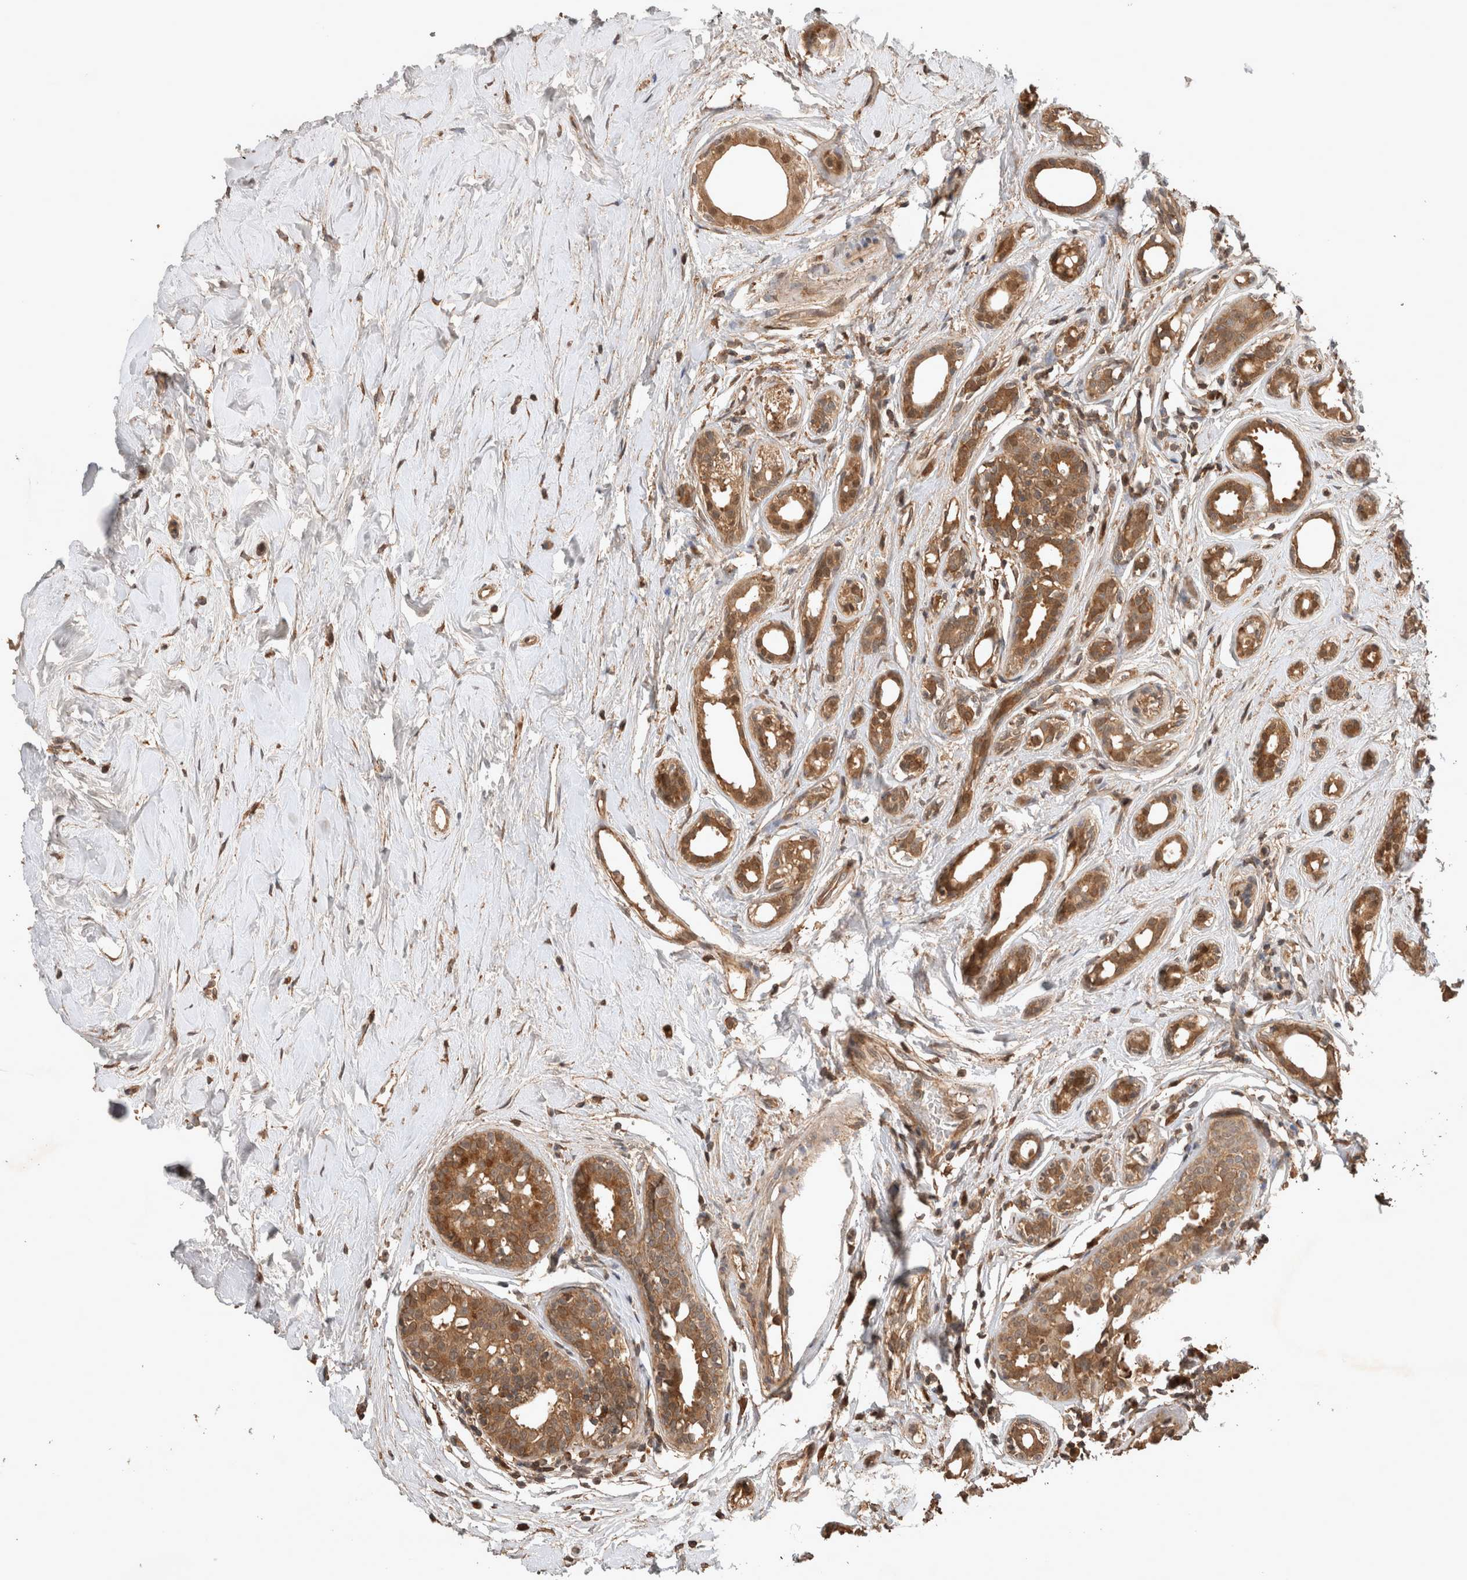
{"staining": {"intensity": "moderate", "quantity": ">75%", "location": "cytoplasmic/membranous"}, "tissue": "breast cancer", "cell_type": "Tumor cells", "image_type": "cancer", "snomed": [{"axis": "morphology", "description": "Duct carcinoma"}, {"axis": "topography", "description": "Breast"}], "caption": "Breast cancer (infiltrating ductal carcinoma) stained with a brown dye reveals moderate cytoplasmic/membranous positive staining in approximately >75% of tumor cells.", "gene": "OTUD7B", "patient": {"sex": "female", "age": 55}}